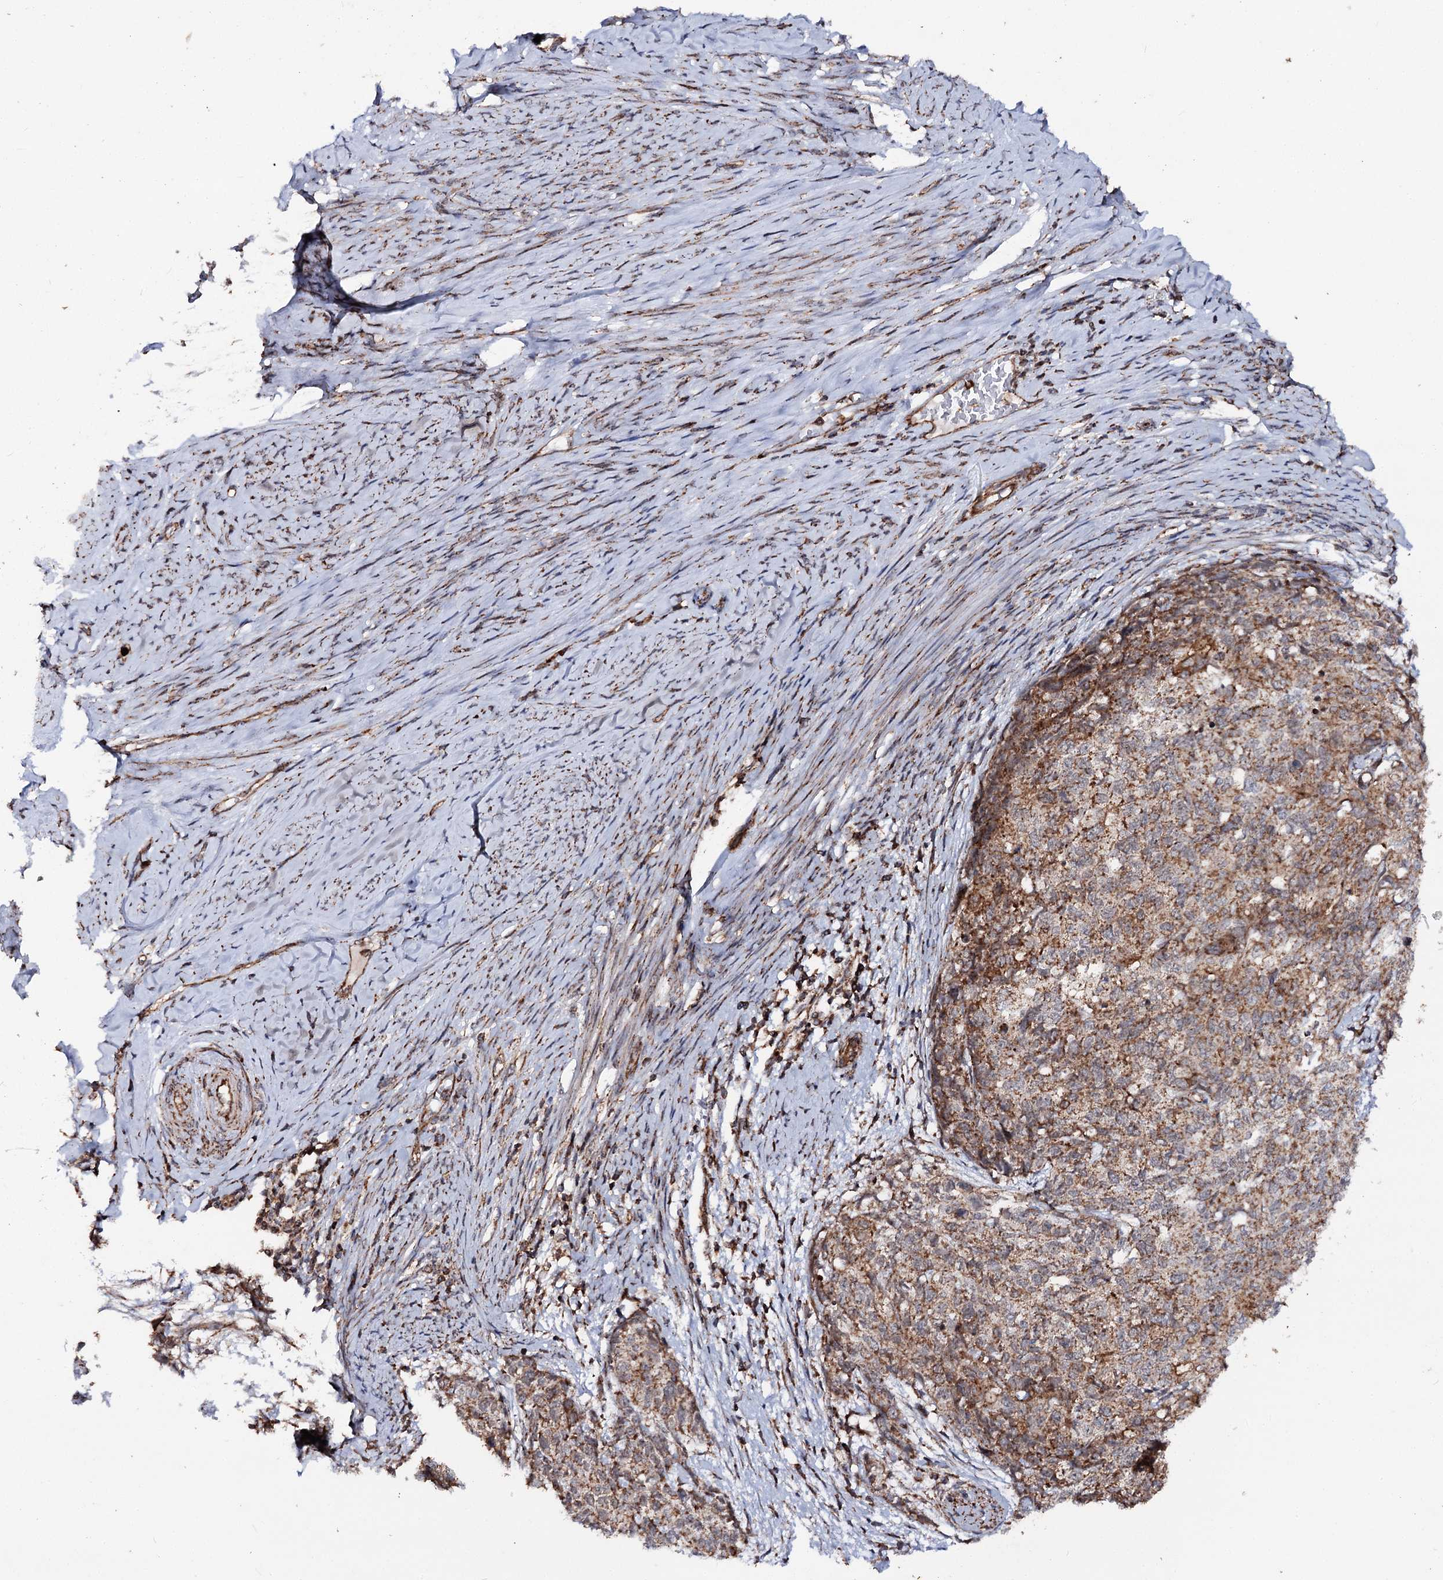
{"staining": {"intensity": "moderate", "quantity": ">75%", "location": "cytoplasmic/membranous"}, "tissue": "cervical cancer", "cell_type": "Tumor cells", "image_type": "cancer", "snomed": [{"axis": "morphology", "description": "Squamous cell carcinoma, NOS"}, {"axis": "topography", "description": "Cervix"}], "caption": "Immunohistochemical staining of cervical squamous cell carcinoma demonstrates moderate cytoplasmic/membranous protein positivity in about >75% of tumor cells.", "gene": "FGFR1OP2", "patient": {"sex": "female", "age": 63}}